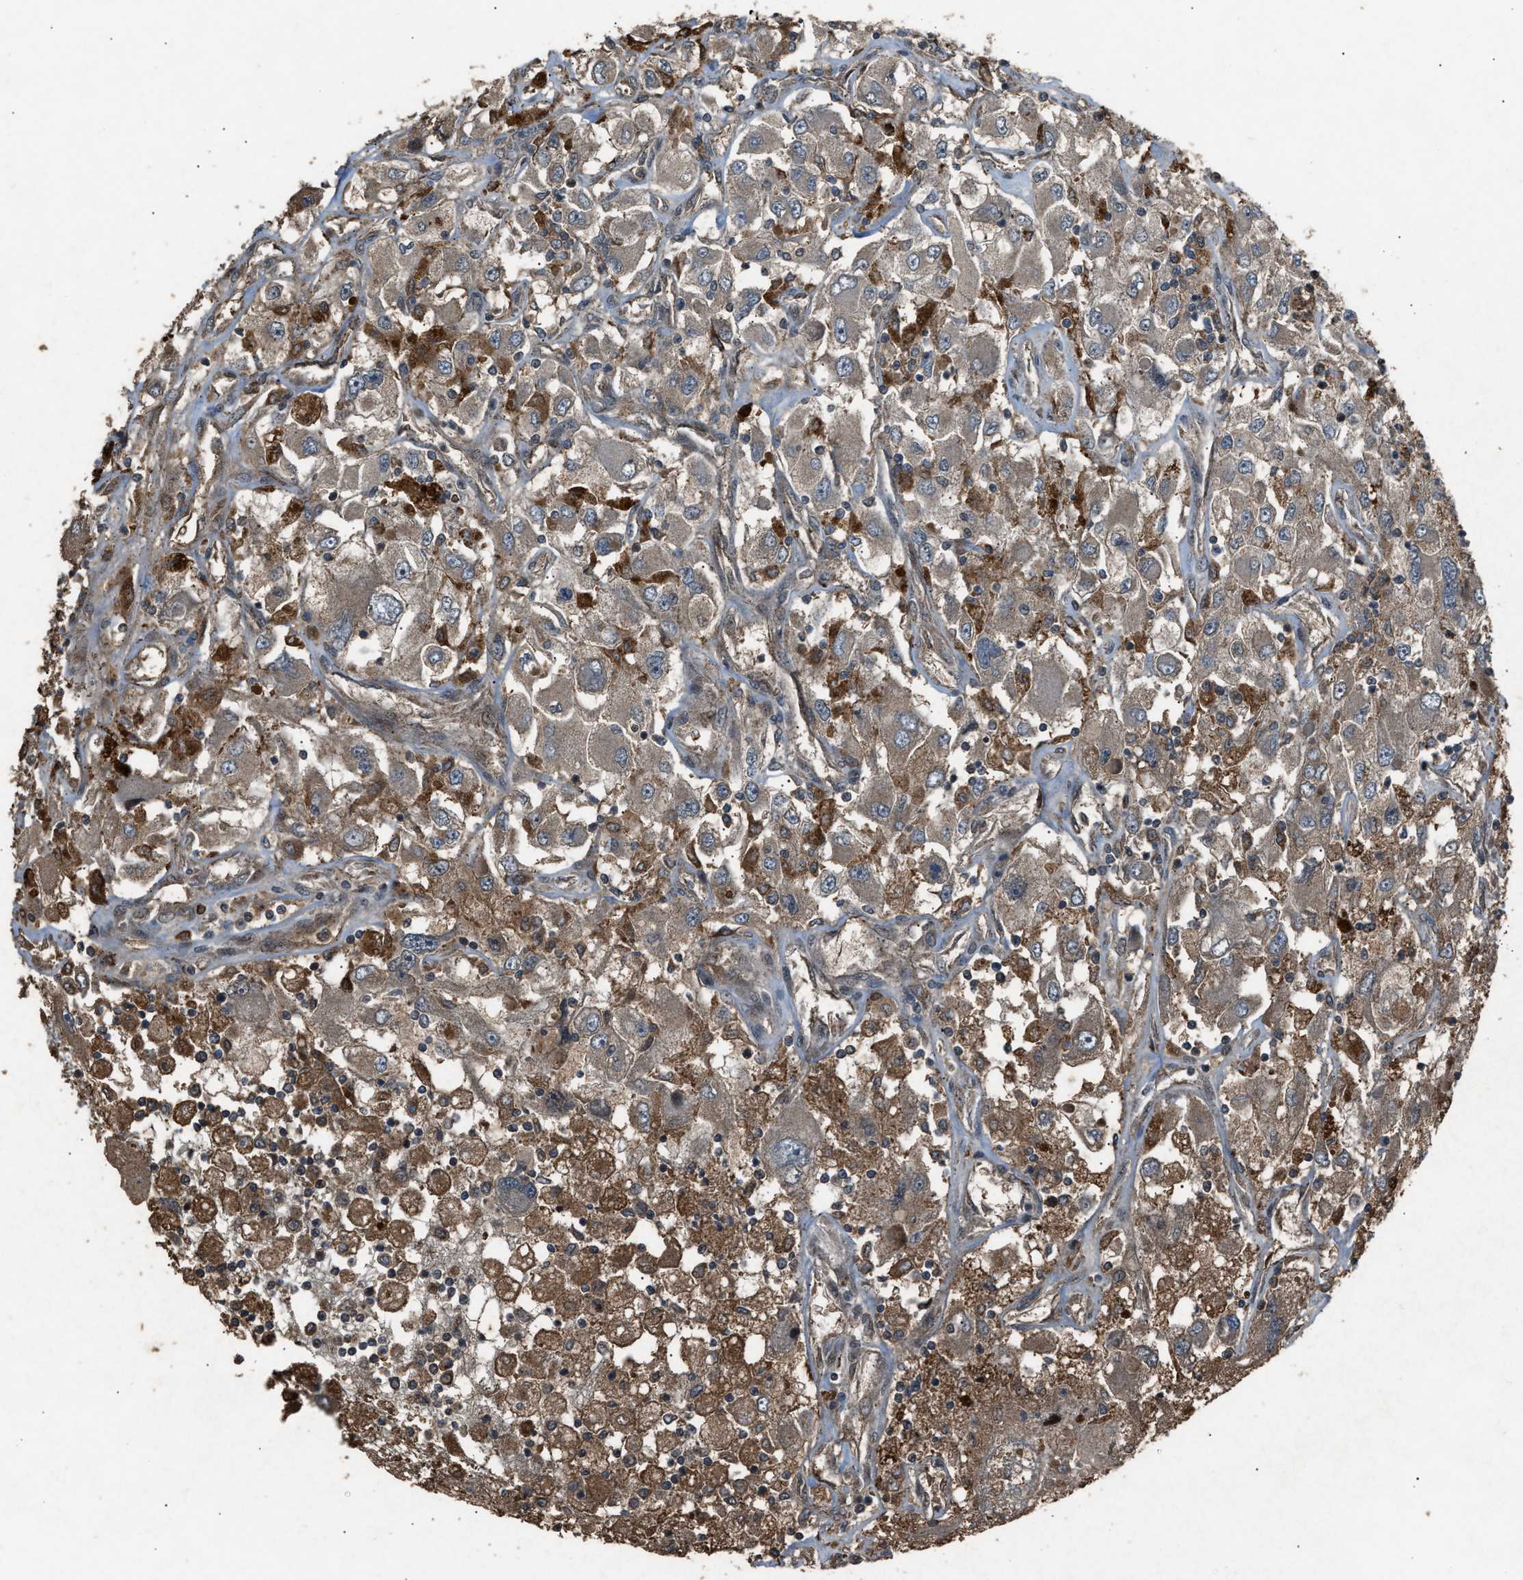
{"staining": {"intensity": "weak", "quantity": ">75%", "location": "cytoplasmic/membranous"}, "tissue": "renal cancer", "cell_type": "Tumor cells", "image_type": "cancer", "snomed": [{"axis": "morphology", "description": "Adenocarcinoma, NOS"}, {"axis": "topography", "description": "Kidney"}], "caption": "This photomicrograph reveals IHC staining of human renal cancer, with low weak cytoplasmic/membranous expression in about >75% of tumor cells.", "gene": "PSMD1", "patient": {"sex": "female", "age": 52}}